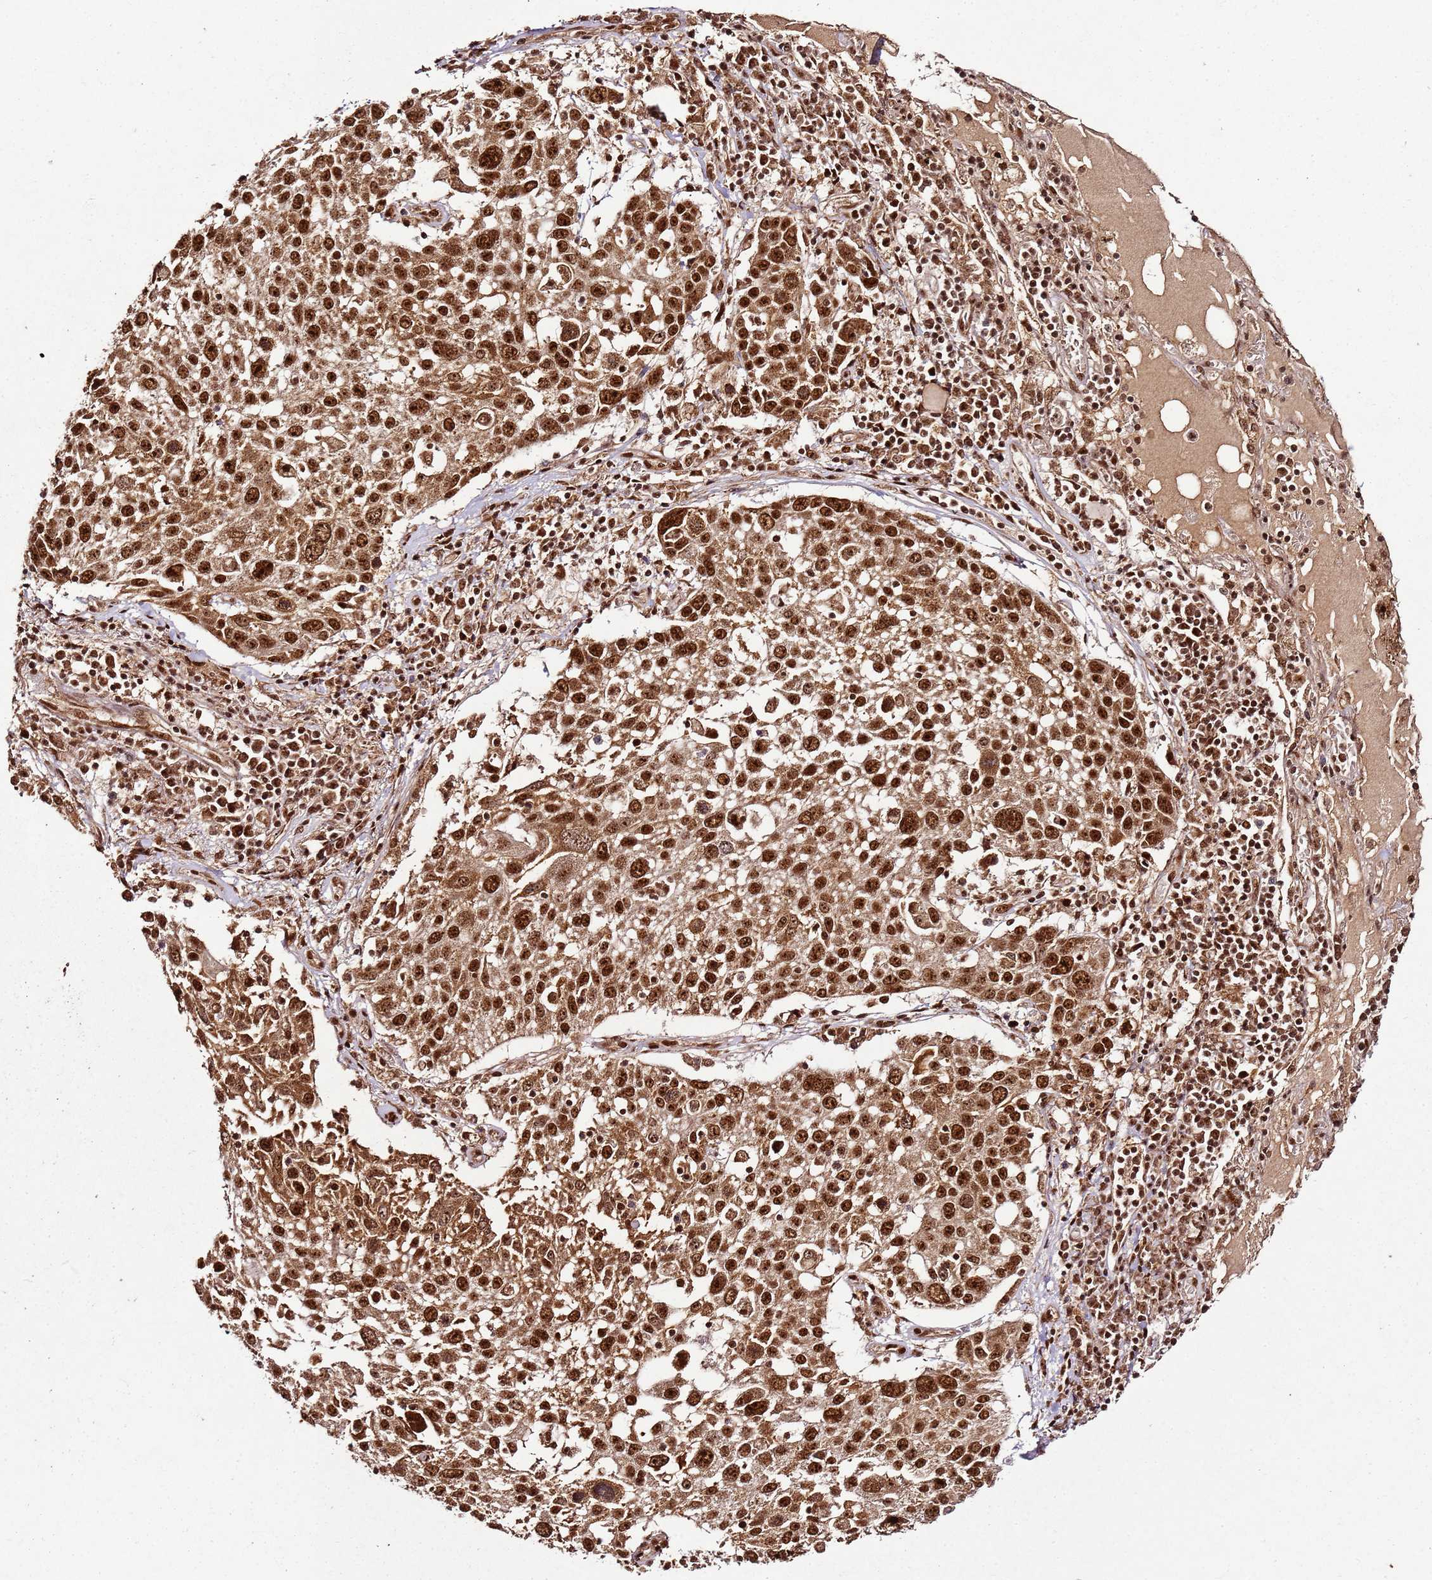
{"staining": {"intensity": "strong", "quantity": ">75%", "location": "nuclear"}, "tissue": "lung cancer", "cell_type": "Tumor cells", "image_type": "cancer", "snomed": [{"axis": "morphology", "description": "Squamous cell carcinoma, NOS"}, {"axis": "topography", "description": "Lung"}], "caption": "Lung cancer (squamous cell carcinoma) stained with IHC reveals strong nuclear positivity in about >75% of tumor cells. (DAB = brown stain, brightfield microscopy at high magnification).", "gene": "XRN2", "patient": {"sex": "male", "age": 65}}